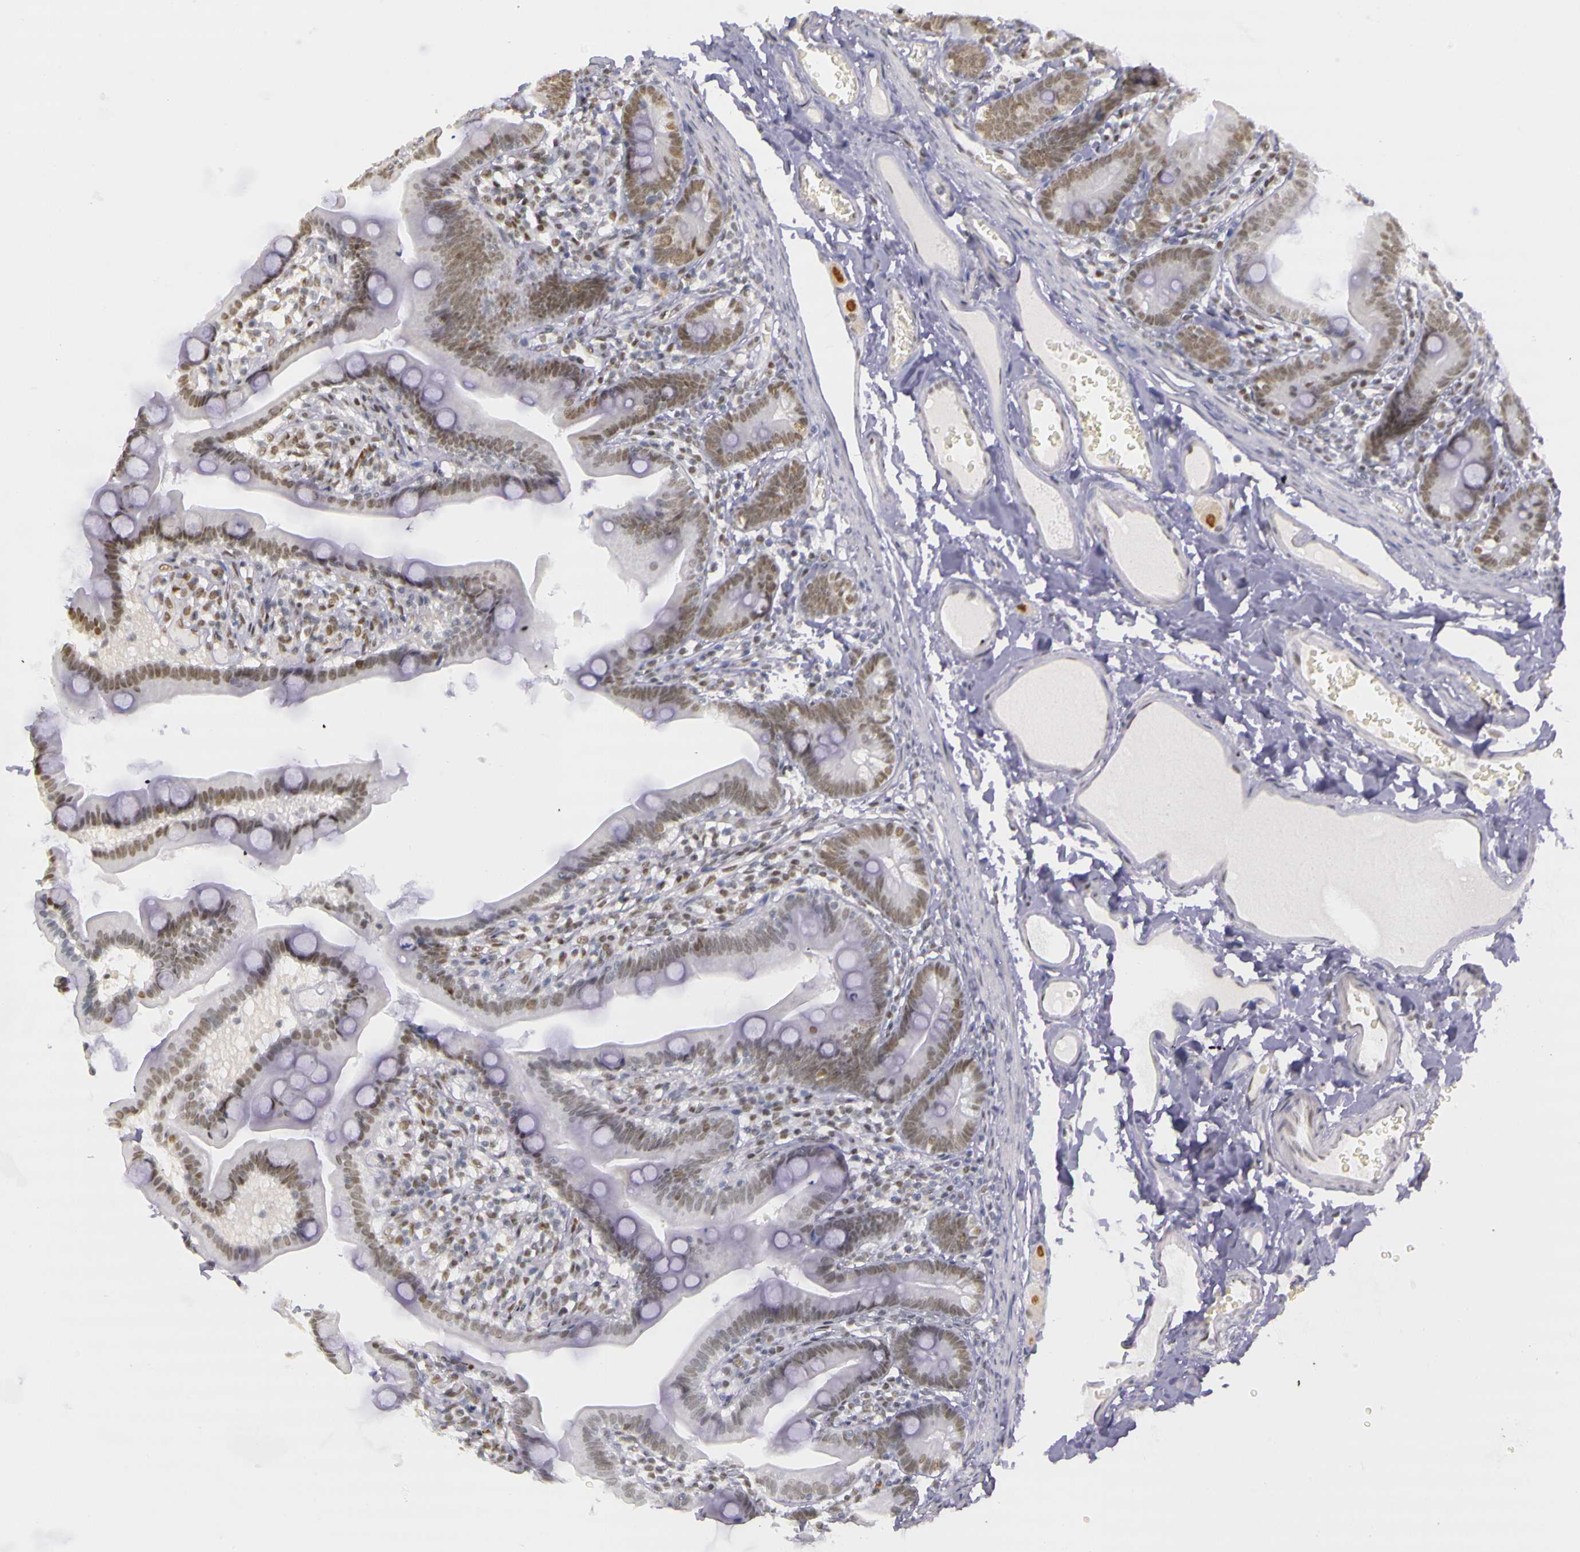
{"staining": {"intensity": "weak", "quantity": "25%-75%", "location": "nuclear"}, "tissue": "duodenum", "cell_type": "Glandular cells", "image_type": "normal", "snomed": [{"axis": "morphology", "description": "Normal tissue, NOS"}, {"axis": "topography", "description": "Duodenum"}], "caption": "Duodenum stained with immunohistochemistry (IHC) reveals weak nuclear expression in about 25%-75% of glandular cells.", "gene": "WDR13", "patient": {"sex": "female", "age": 75}}